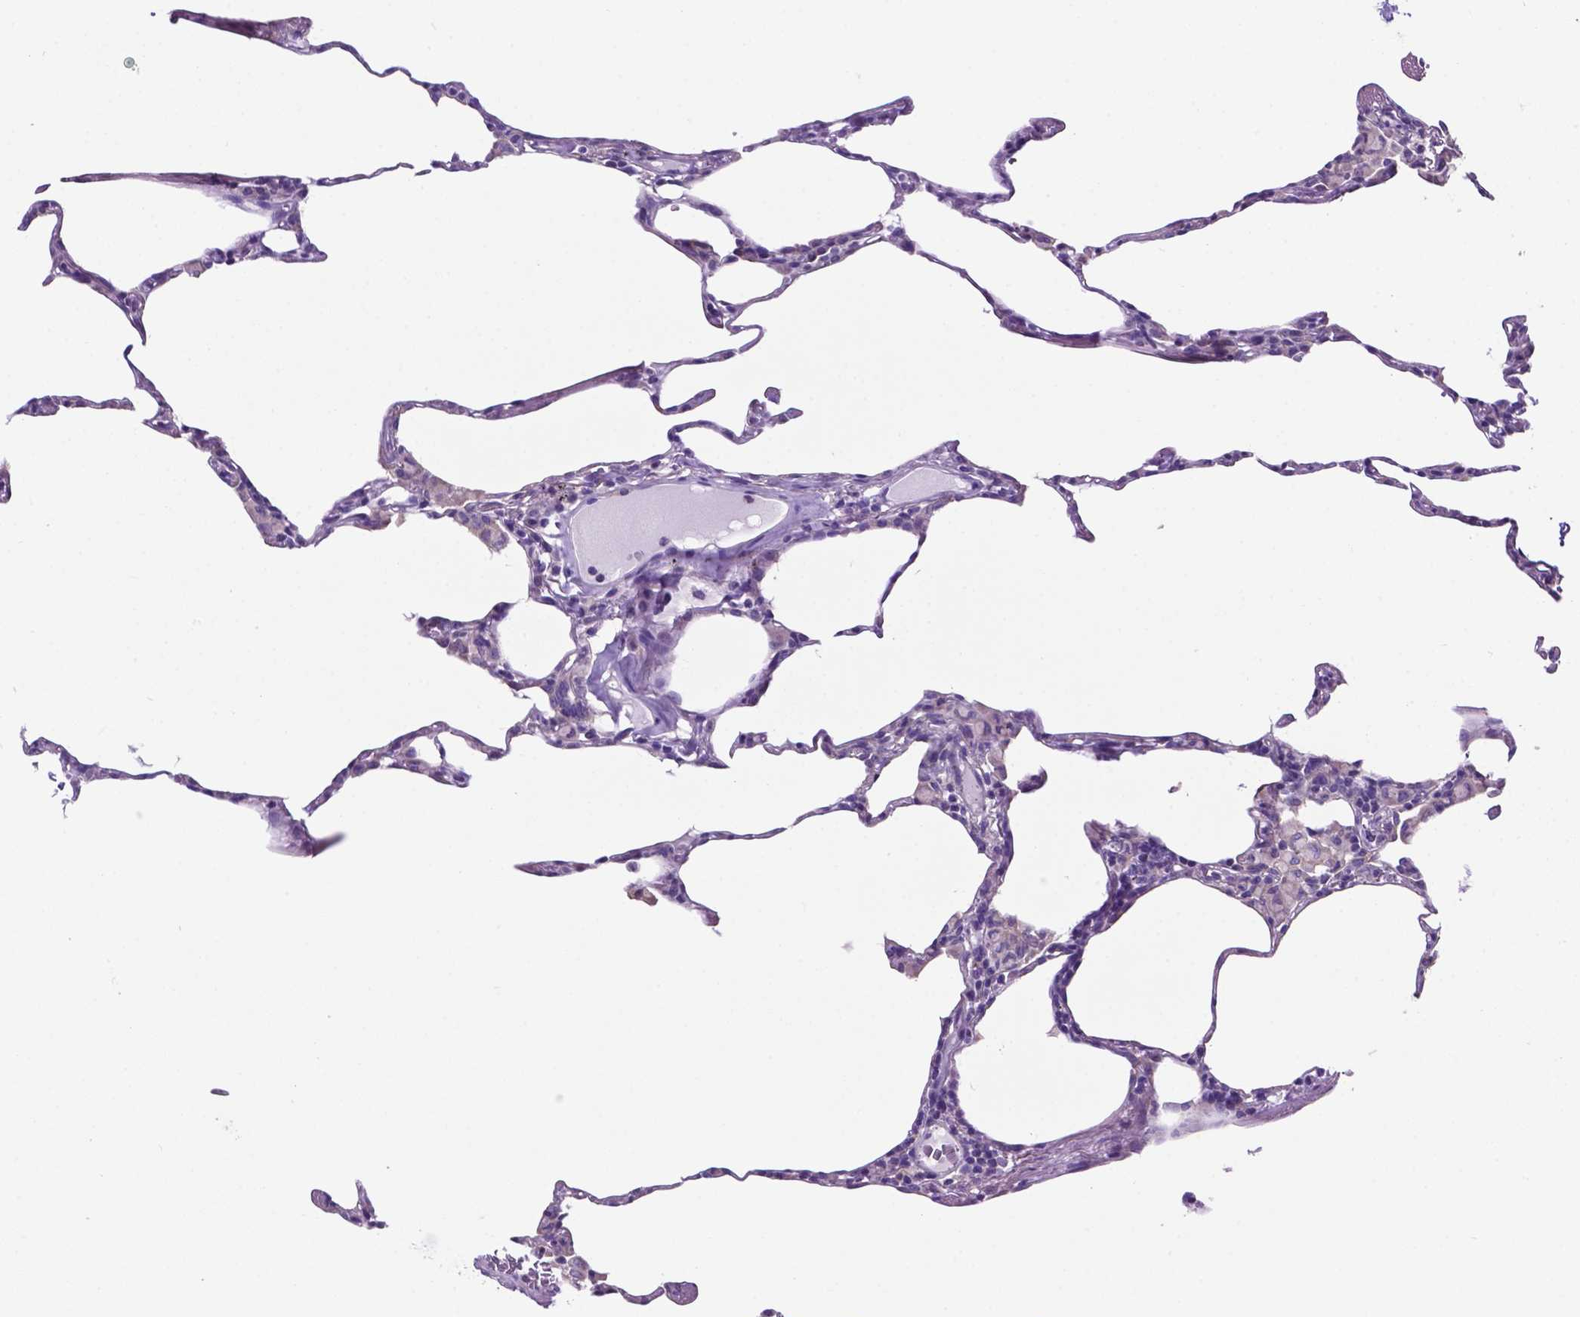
{"staining": {"intensity": "negative", "quantity": "none", "location": "none"}, "tissue": "lung", "cell_type": "Alveolar cells", "image_type": "normal", "snomed": [{"axis": "morphology", "description": "Normal tissue, NOS"}, {"axis": "topography", "description": "Lung"}], "caption": "Immunohistochemistry (IHC) histopathology image of benign lung: human lung stained with DAB reveals no significant protein expression in alveolar cells.", "gene": "SPDYA", "patient": {"sex": "female", "age": 57}}